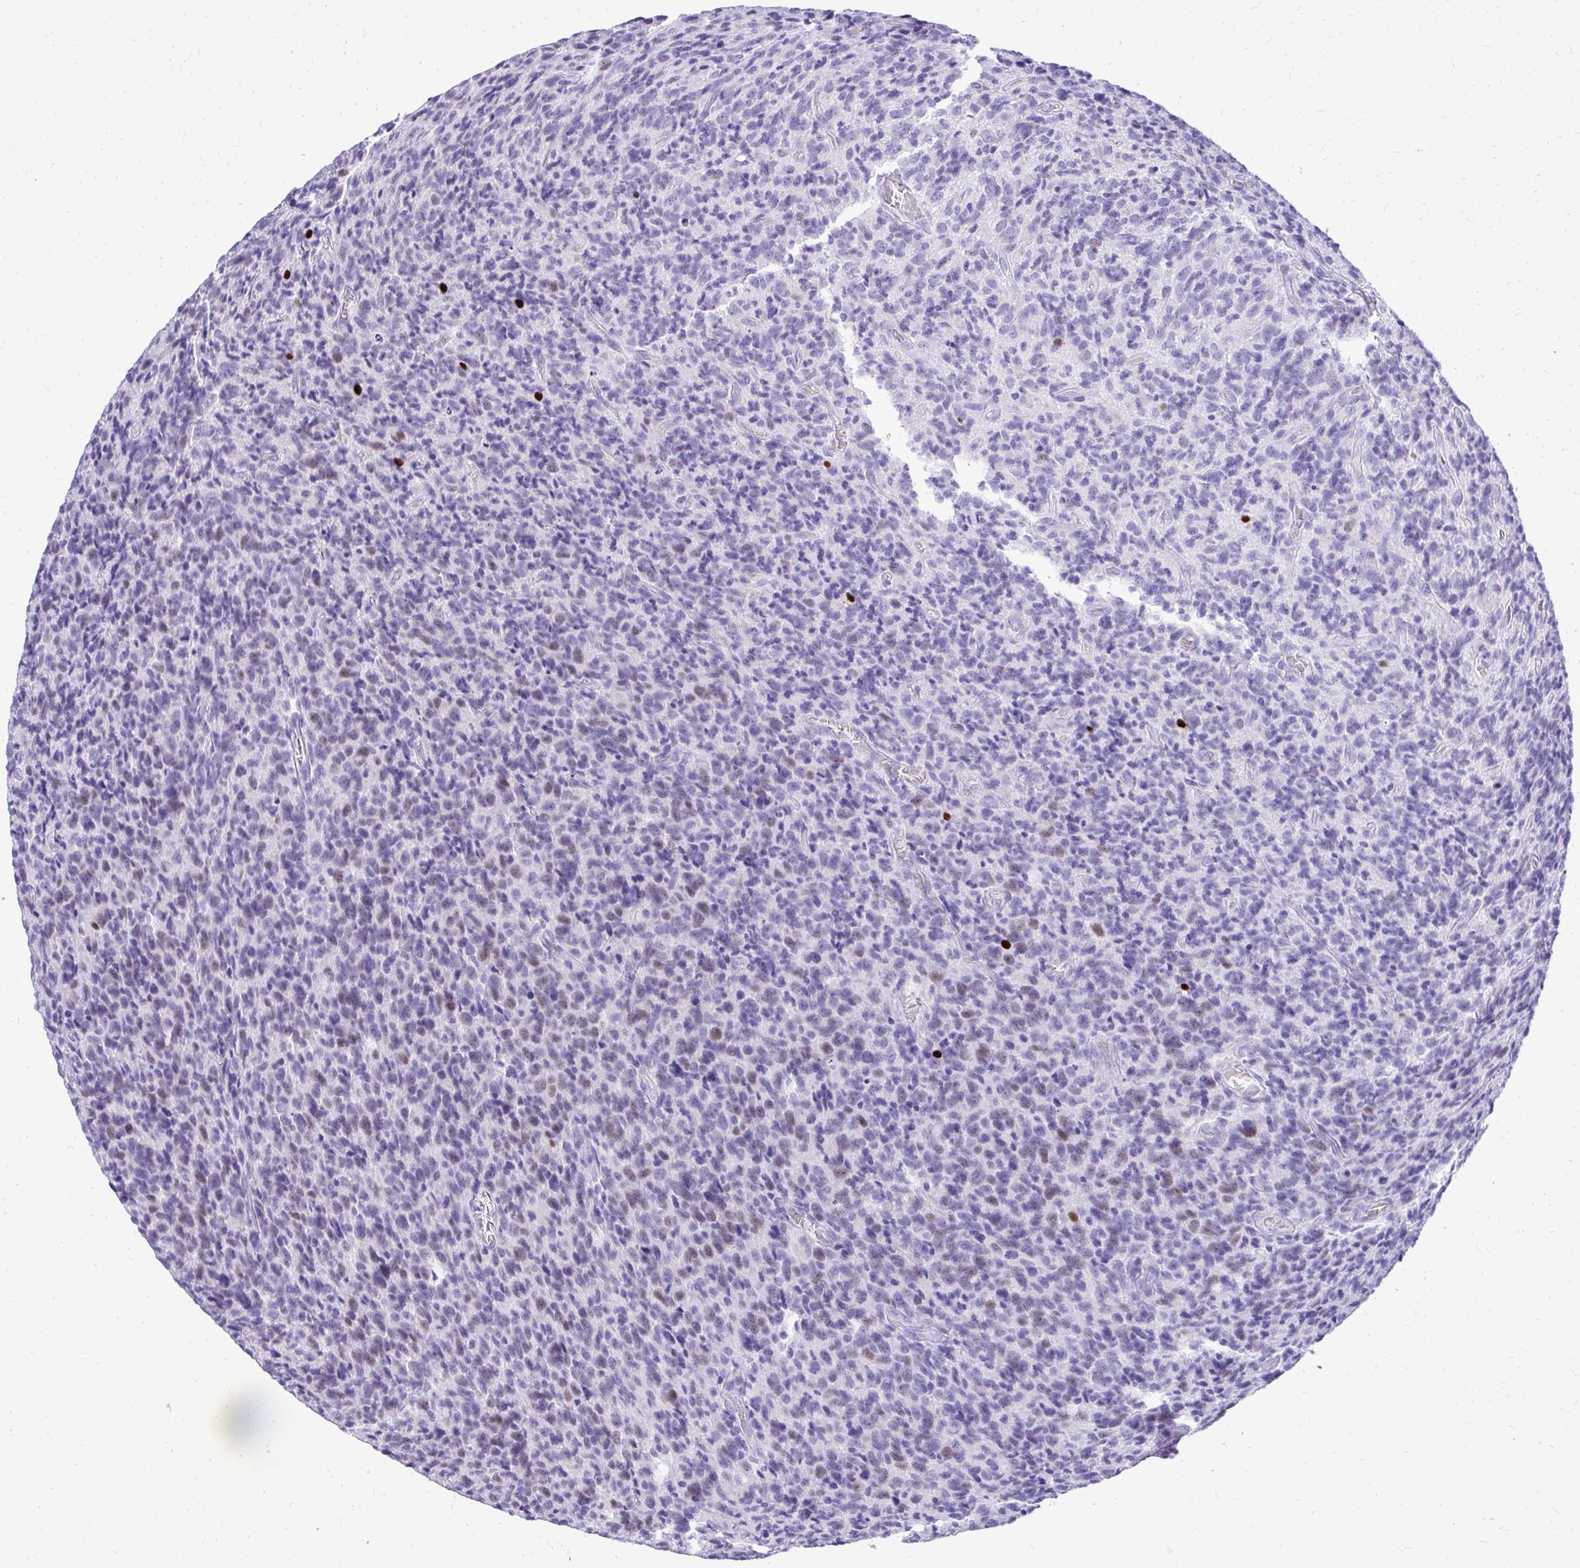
{"staining": {"intensity": "moderate", "quantity": "<25%", "location": "nuclear"}, "tissue": "glioma", "cell_type": "Tumor cells", "image_type": "cancer", "snomed": [{"axis": "morphology", "description": "Glioma, malignant, High grade"}, {"axis": "topography", "description": "Brain"}], "caption": "Immunohistochemical staining of human glioma reveals low levels of moderate nuclear staining in about <25% of tumor cells. The staining was performed using DAB, with brown indicating positive protein expression. Nuclei are stained blue with hematoxylin.", "gene": "RALYL", "patient": {"sex": "male", "age": 76}}